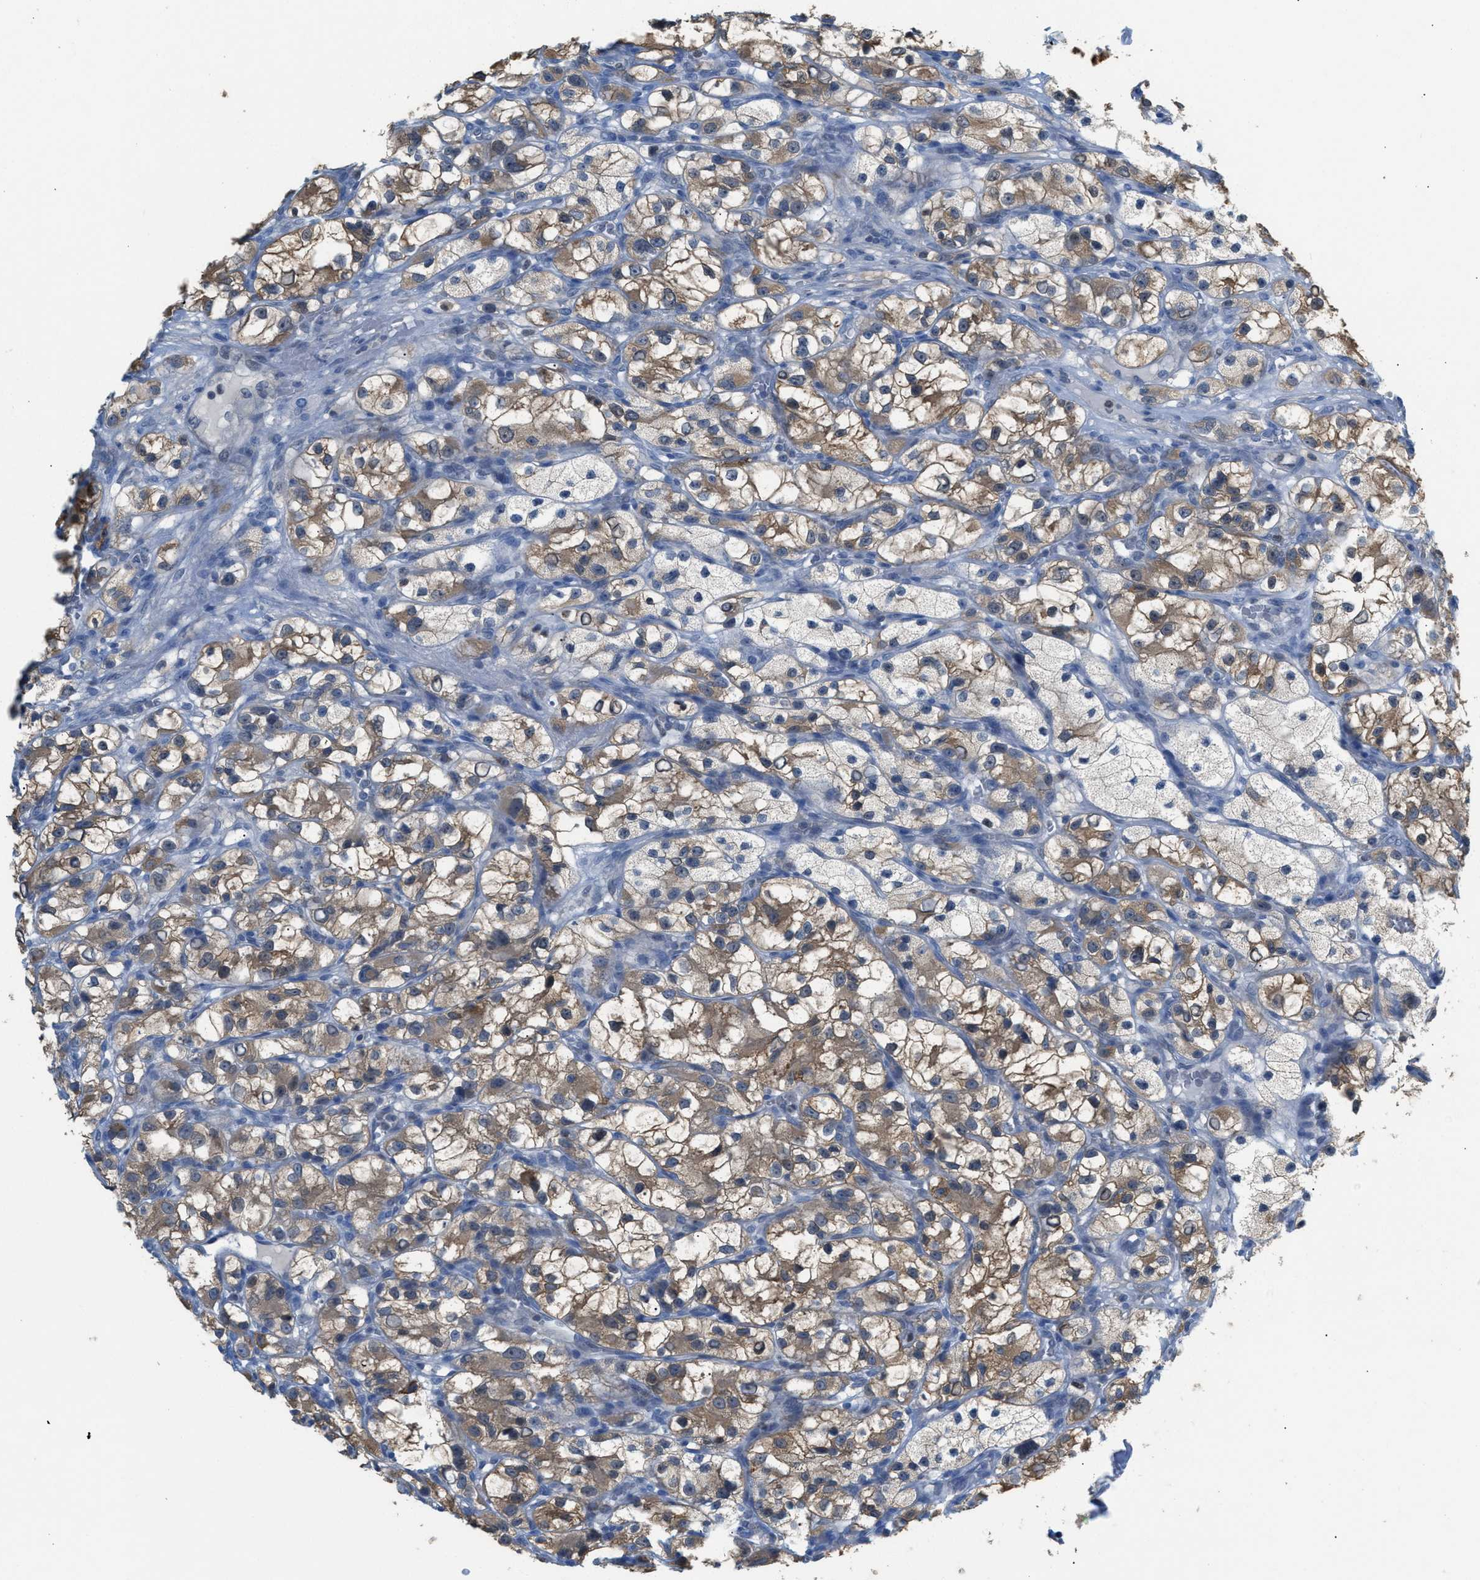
{"staining": {"intensity": "moderate", "quantity": ">75%", "location": "cytoplasmic/membranous"}, "tissue": "renal cancer", "cell_type": "Tumor cells", "image_type": "cancer", "snomed": [{"axis": "morphology", "description": "Adenocarcinoma, NOS"}, {"axis": "topography", "description": "Kidney"}], "caption": "Moderate cytoplasmic/membranous protein staining is identified in about >75% of tumor cells in renal cancer (adenocarcinoma).", "gene": "PPM1D", "patient": {"sex": "female", "age": 57}}